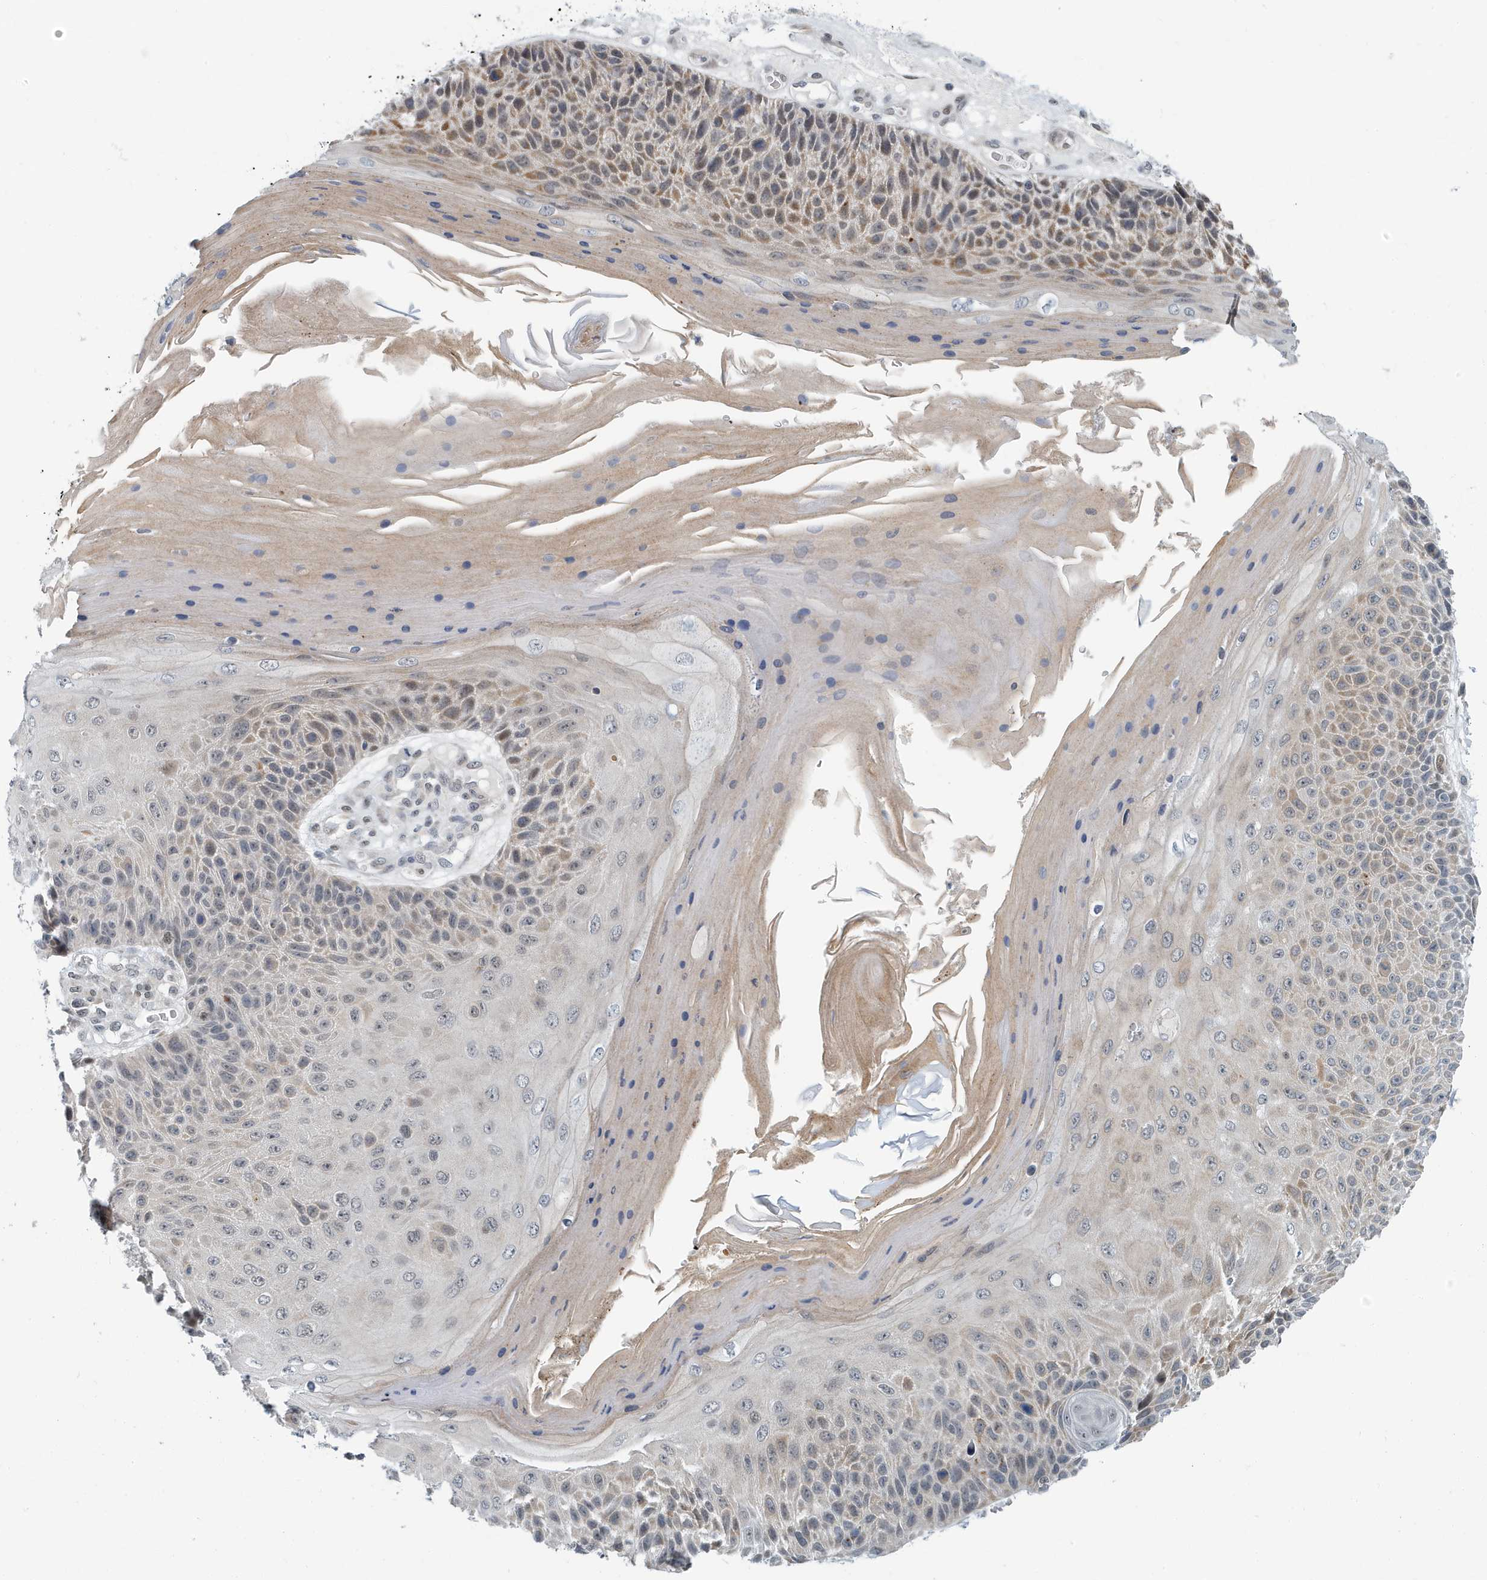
{"staining": {"intensity": "moderate", "quantity": "25%-75%", "location": "cytoplasmic/membranous"}, "tissue": "skin cancer", "cell_type": "Tumor cells", "image_type": "cancer", "snomed": [{"axis": "morphology", "description": "Squamous cell carcinoma, NOS"}, {"axis": "topography", "description": "Skin"}], "caption": "Immunohistochemical staining of human skin cancer (squamous cell carcinoma) shows moderate cytoplasmic/membranous protein expression in about 25%-75% of tumor cells.", "gene": "KIF15", "patient": {"sex": "female", "age": 88}}